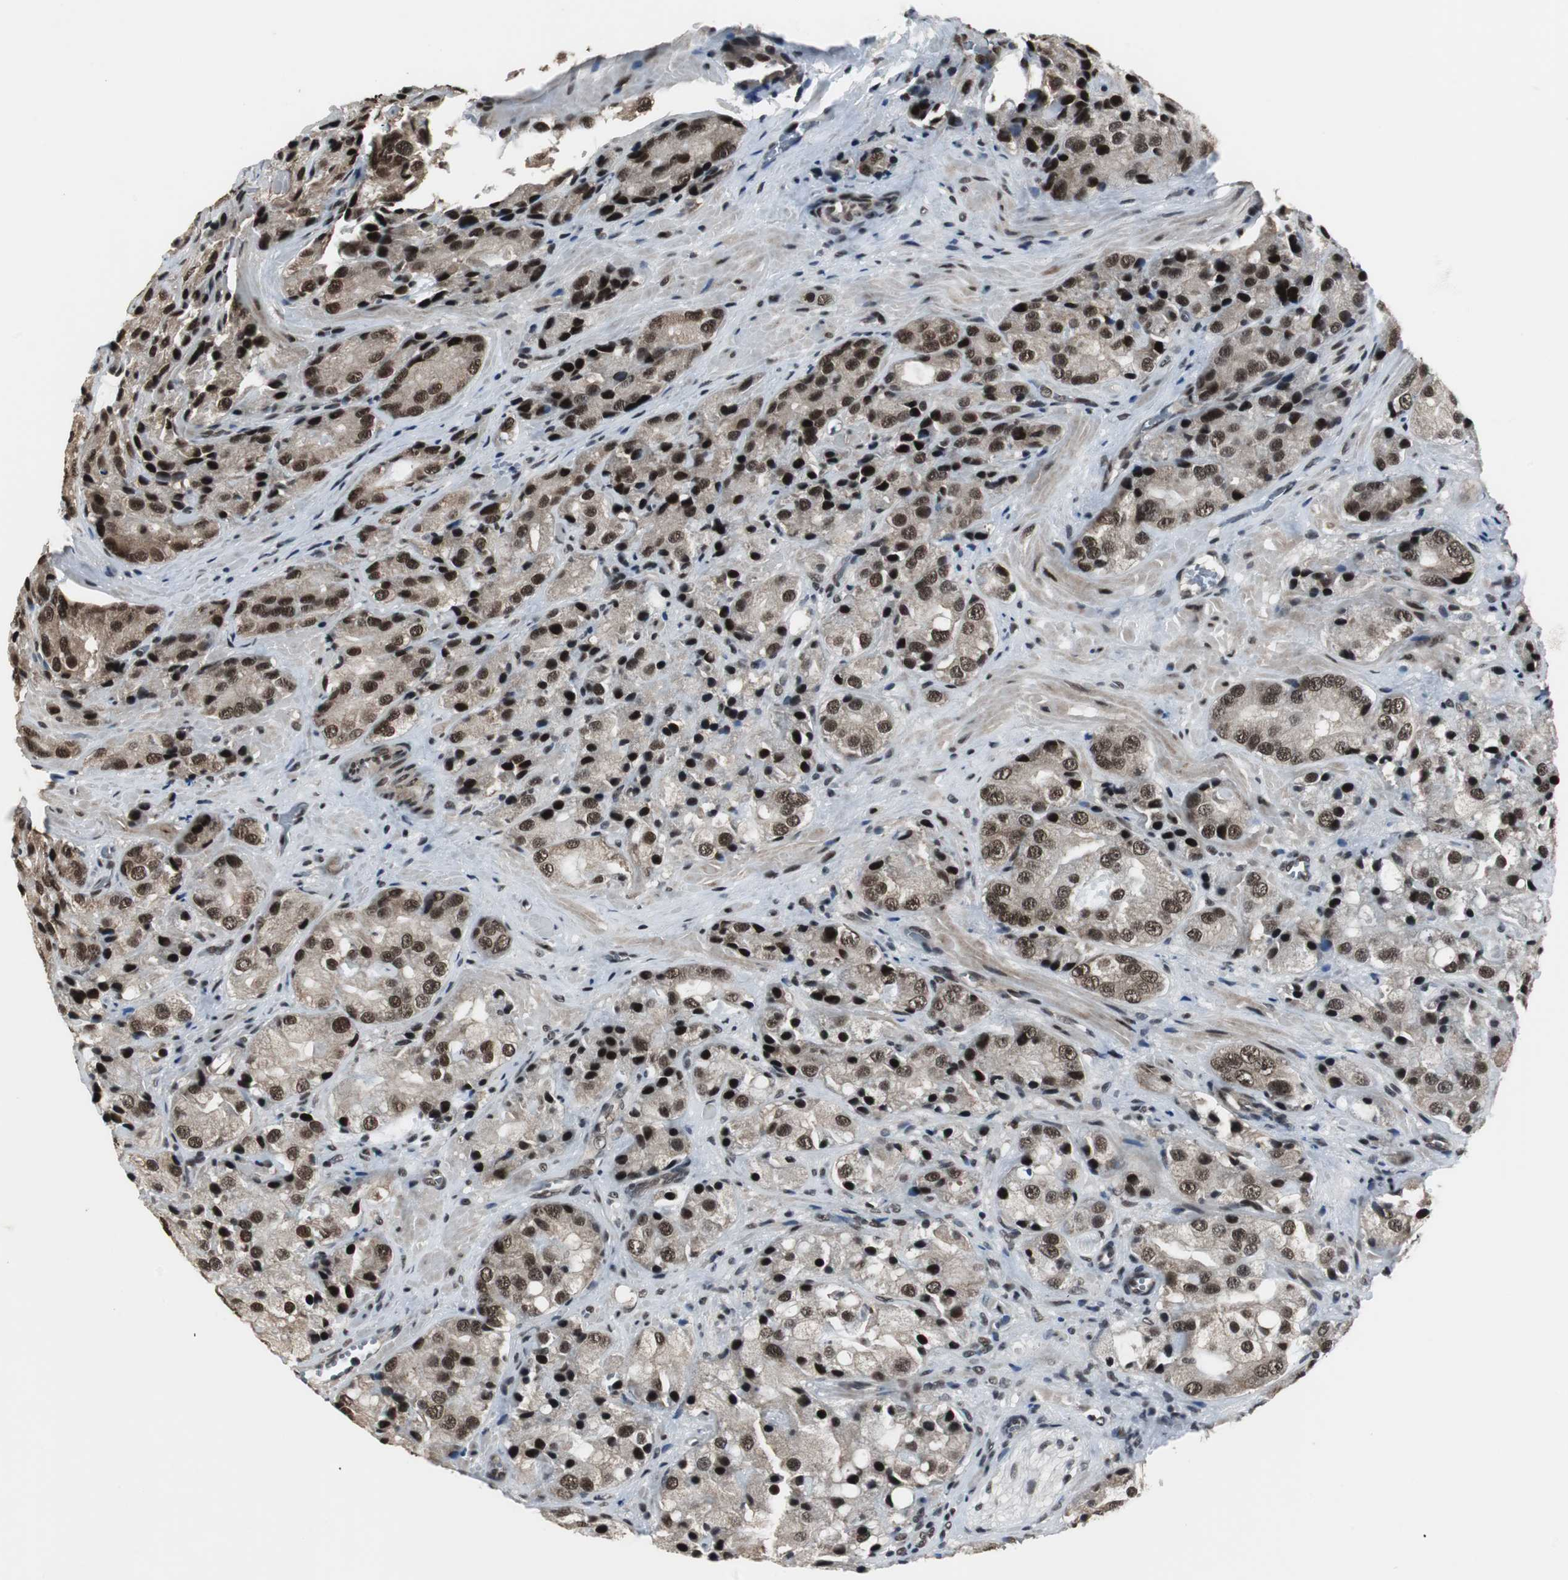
{"staining": {"intensity": "strong", "quantity": ">75%", "location": "nuclear"}, "tissue": "prostate cancer", "cell_type": "Tumor cells", "image_type": "cancer", "snomed": [{"axis": "morphology", "description": "Adenocarcinoma, High grade"}, {"axis": "topography", "description": "Prostate"}], "caption": "Human high-grade adenocarcinoma (prostate) stained with a brown dye reveals strong nuclear positive positivity in about >75% of tumor cells.", "gene": "CDK9", "patient": {"sex": "male", "age": 70}}